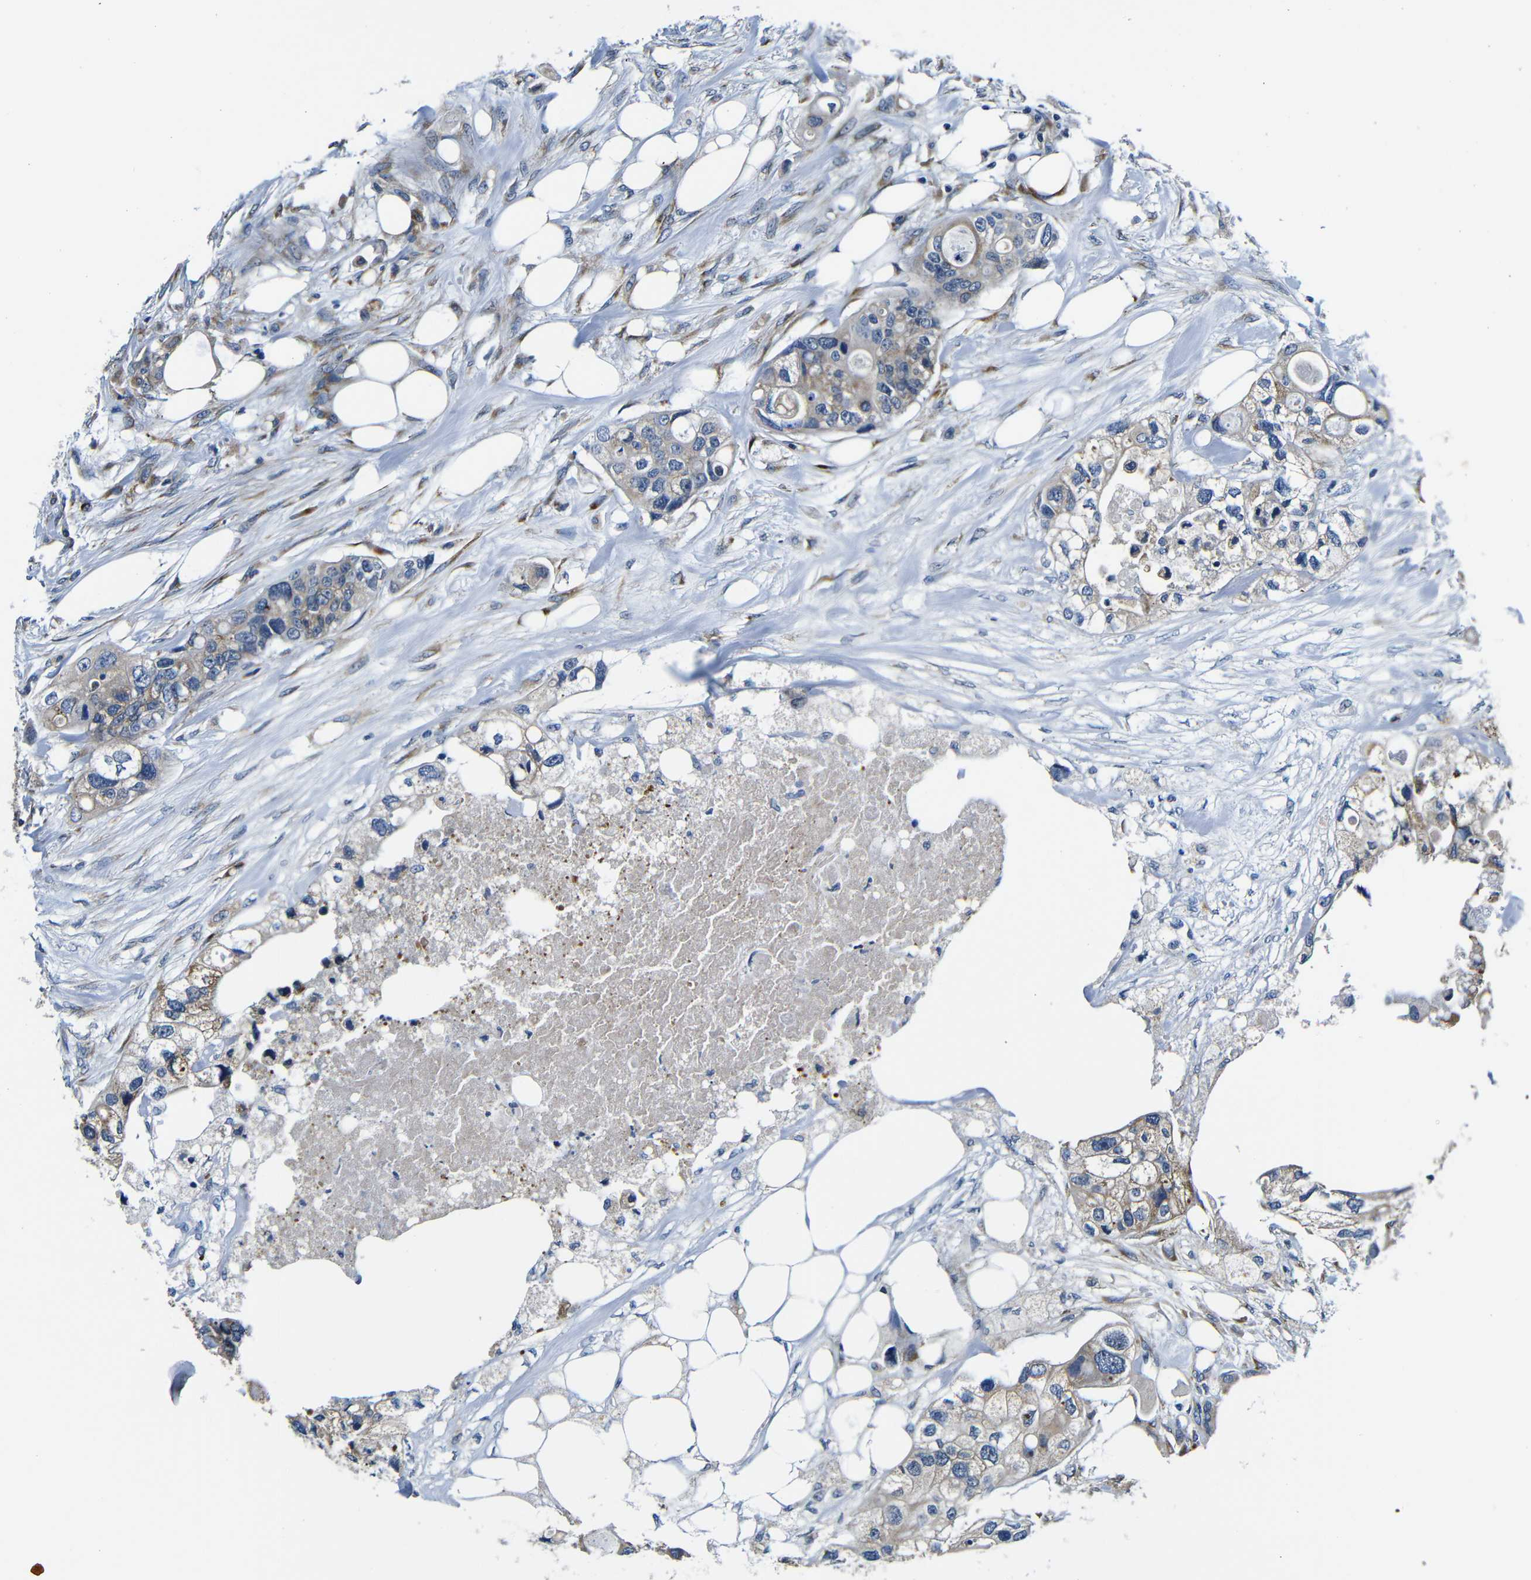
{"staining": {"intensity": "weak", "quantity": ">75%", "location": "cytoplasmic/membranous"}, "tissue": "colorectal cancer", "cell_type": "Tumor cells", "image_type": "cancer", "snomed": [{"axis": "morphology", "description": "Adenocarcinoma, NOS"}, {"axis": "topography", "description": "Colon"}], "caption": "Protein positivity by immunohistochemistry displays weak cytoplasmic/membranous expression in about >75% of tumor cells in colorectal cancer.", "gene": "FKBP14", "patient": {"sex": "female", "age": 57}}